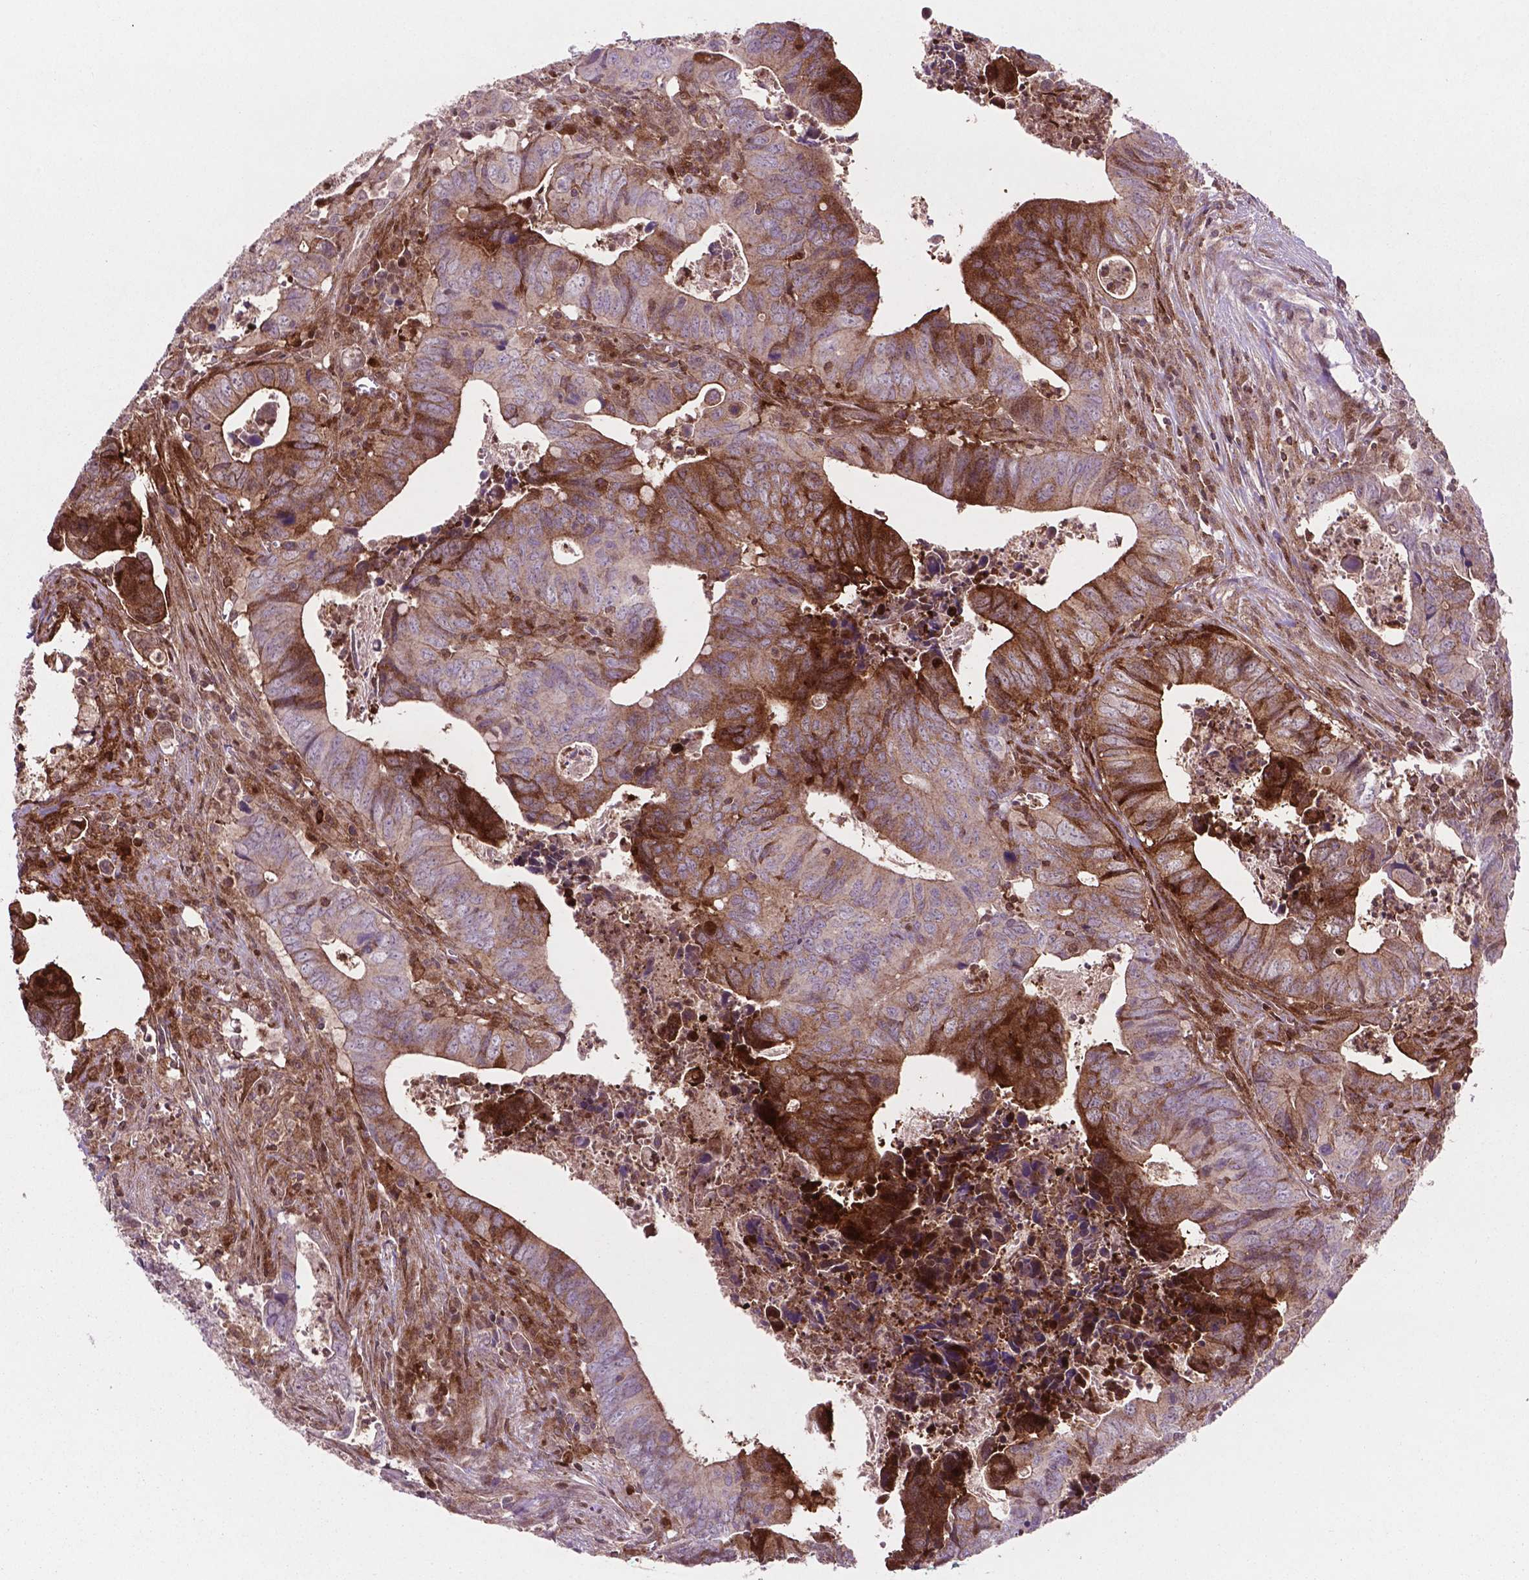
{"staining": {"intensity": "moderate", "quantity": ">75%", "location": "cytoplasmic/membranous"}, "tissue": "colorectal cancer", "cell_type": "Tumor cells", "image_type": "cancer", "snomed": [{"axis": "morphology", "description": "Adenocarcinoma, NOS"}, {"axis": "topography", "description": "Colon"}], "caption": "Protein staining reveals moderate cytoplasmic/membranous positivity in approximately >75% of tumor cells in colorectal adenocarcinoma.", "gene": "LDHA", "patient": {"sex": "female", "age": 82}}